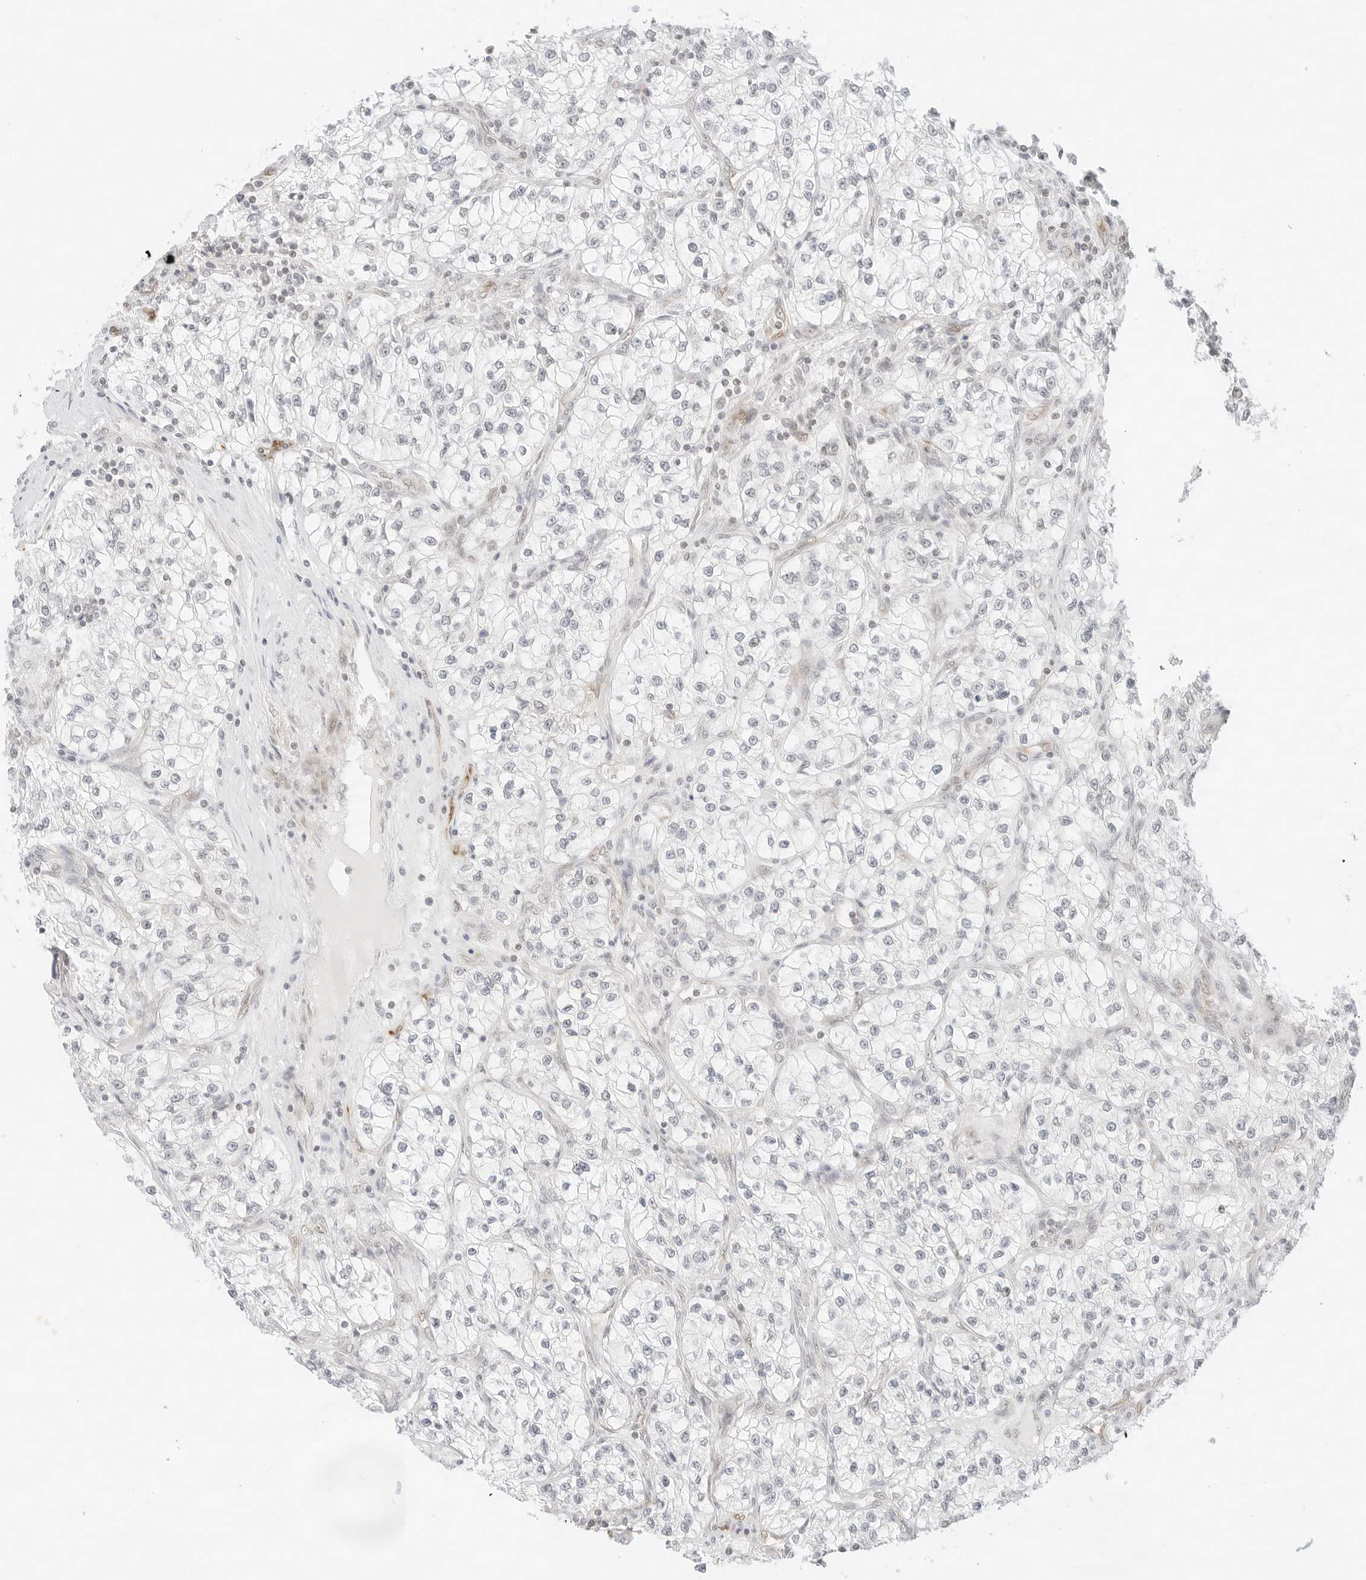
{"staining": {"intensity": "negative", "quantity": "none", "location": "none"}, "tissue": "renal cancer", "cell_type": "Tumor cells", "image_type": "cancer", "snomed": [{"axis": "morphology", "description": "Adenocarcinoma, NOS"}, {"axis": "topography", "description": "Kidney"}], "caption": "Human renal cancer stained for a protein using immunohistochemistry reveals no staining in tumor cells.", "gene": "GNAS", "patient": {"sex": "female", "age": 57}}